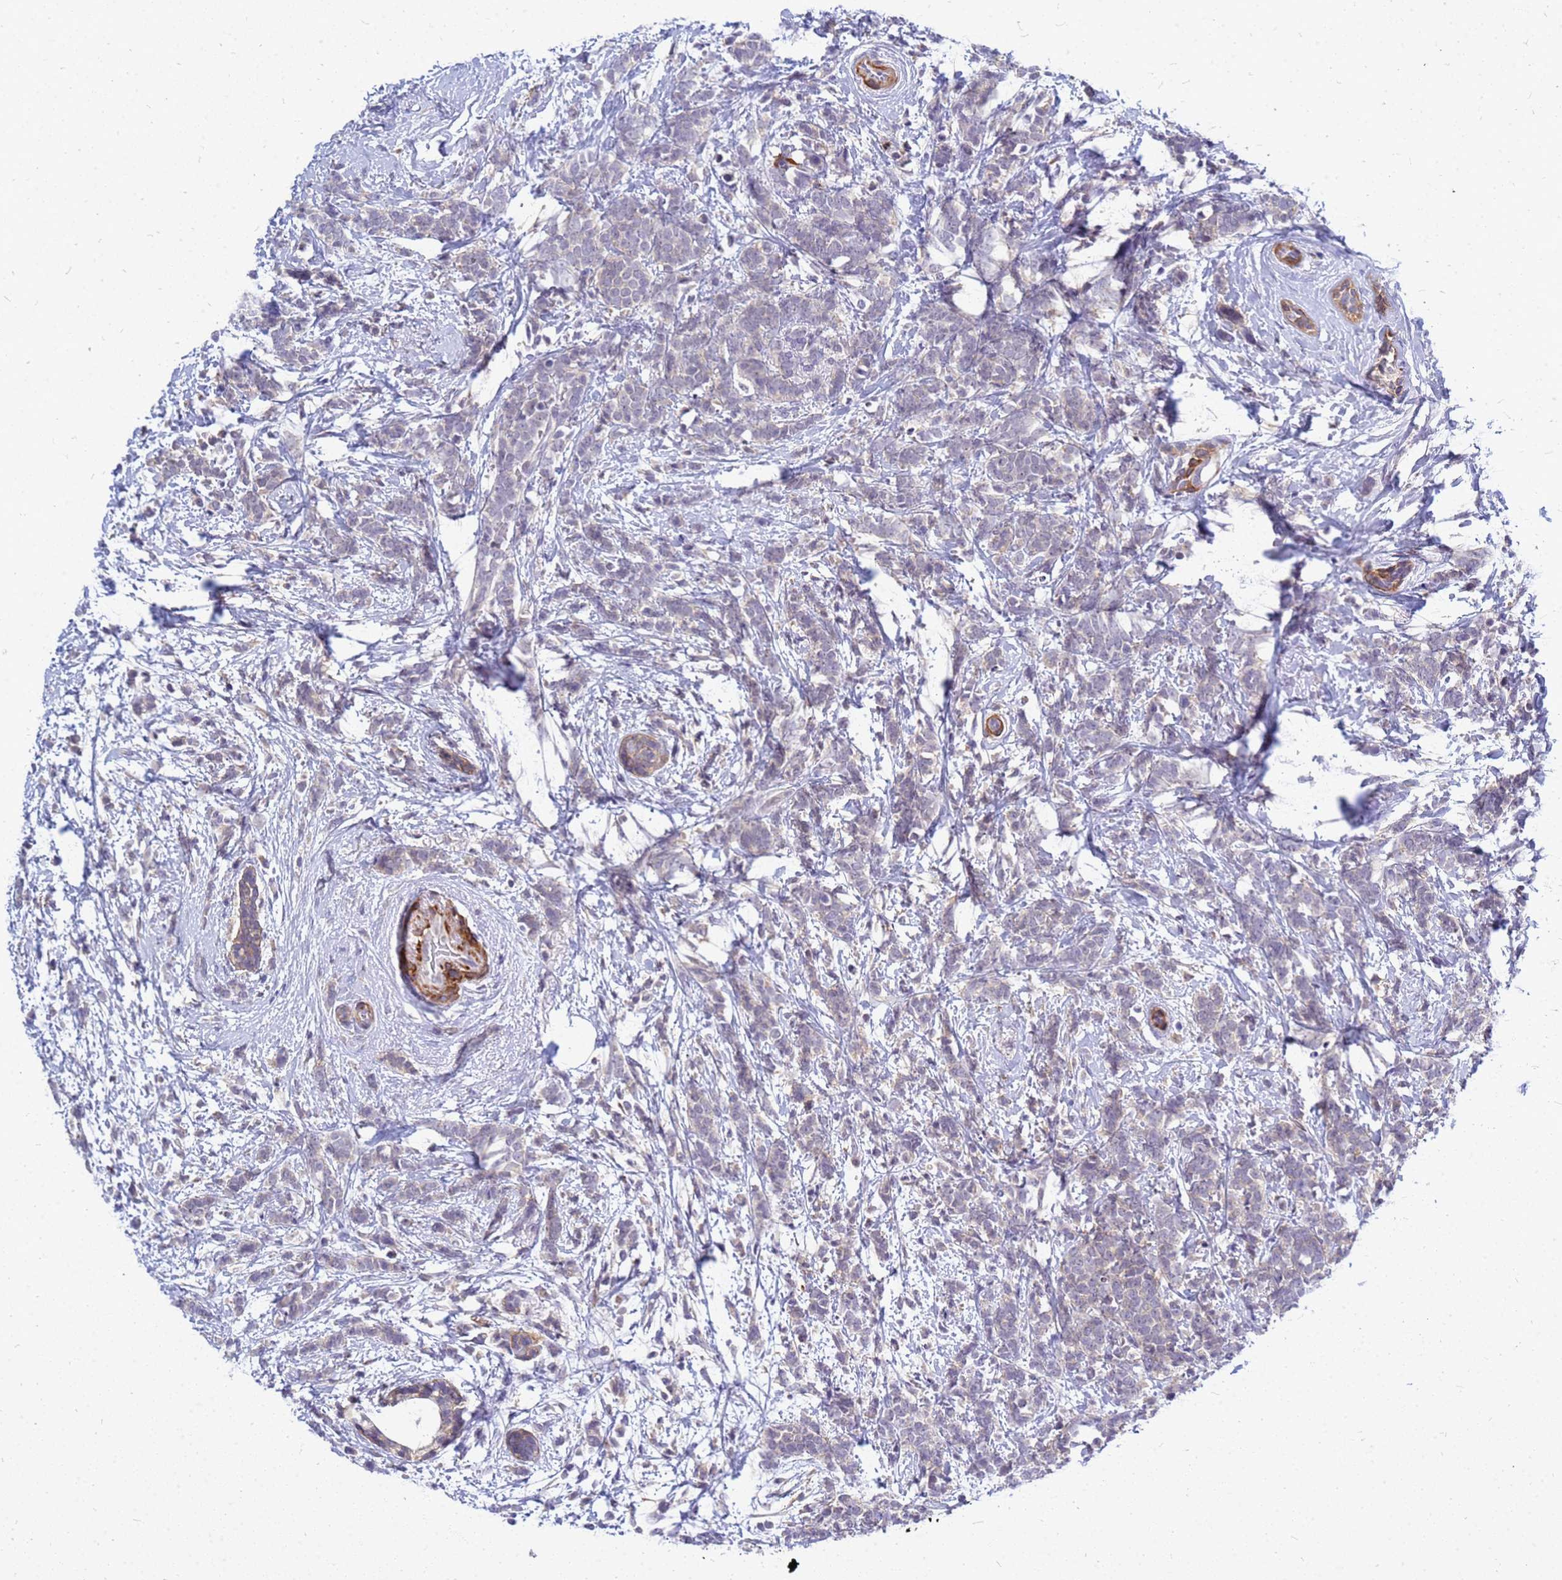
{"staining": {"intensity": "negative", "quantity": "none", "location": "none"}, "tissue": "breast cancer", "cell_type": "Tumor cells", "image_type": "cancer", "snomed": [{"axis": "morphology", "description": "Lobular carcinoma"}, {"axis": "topography", "description": "Breast"}], "caption": "IHC of human breast cancer (lobular carcinoma) shows no positivity in tumor cells.", "gene": "SRGAP3", "patient": {"sex": "female", "age": 58}}